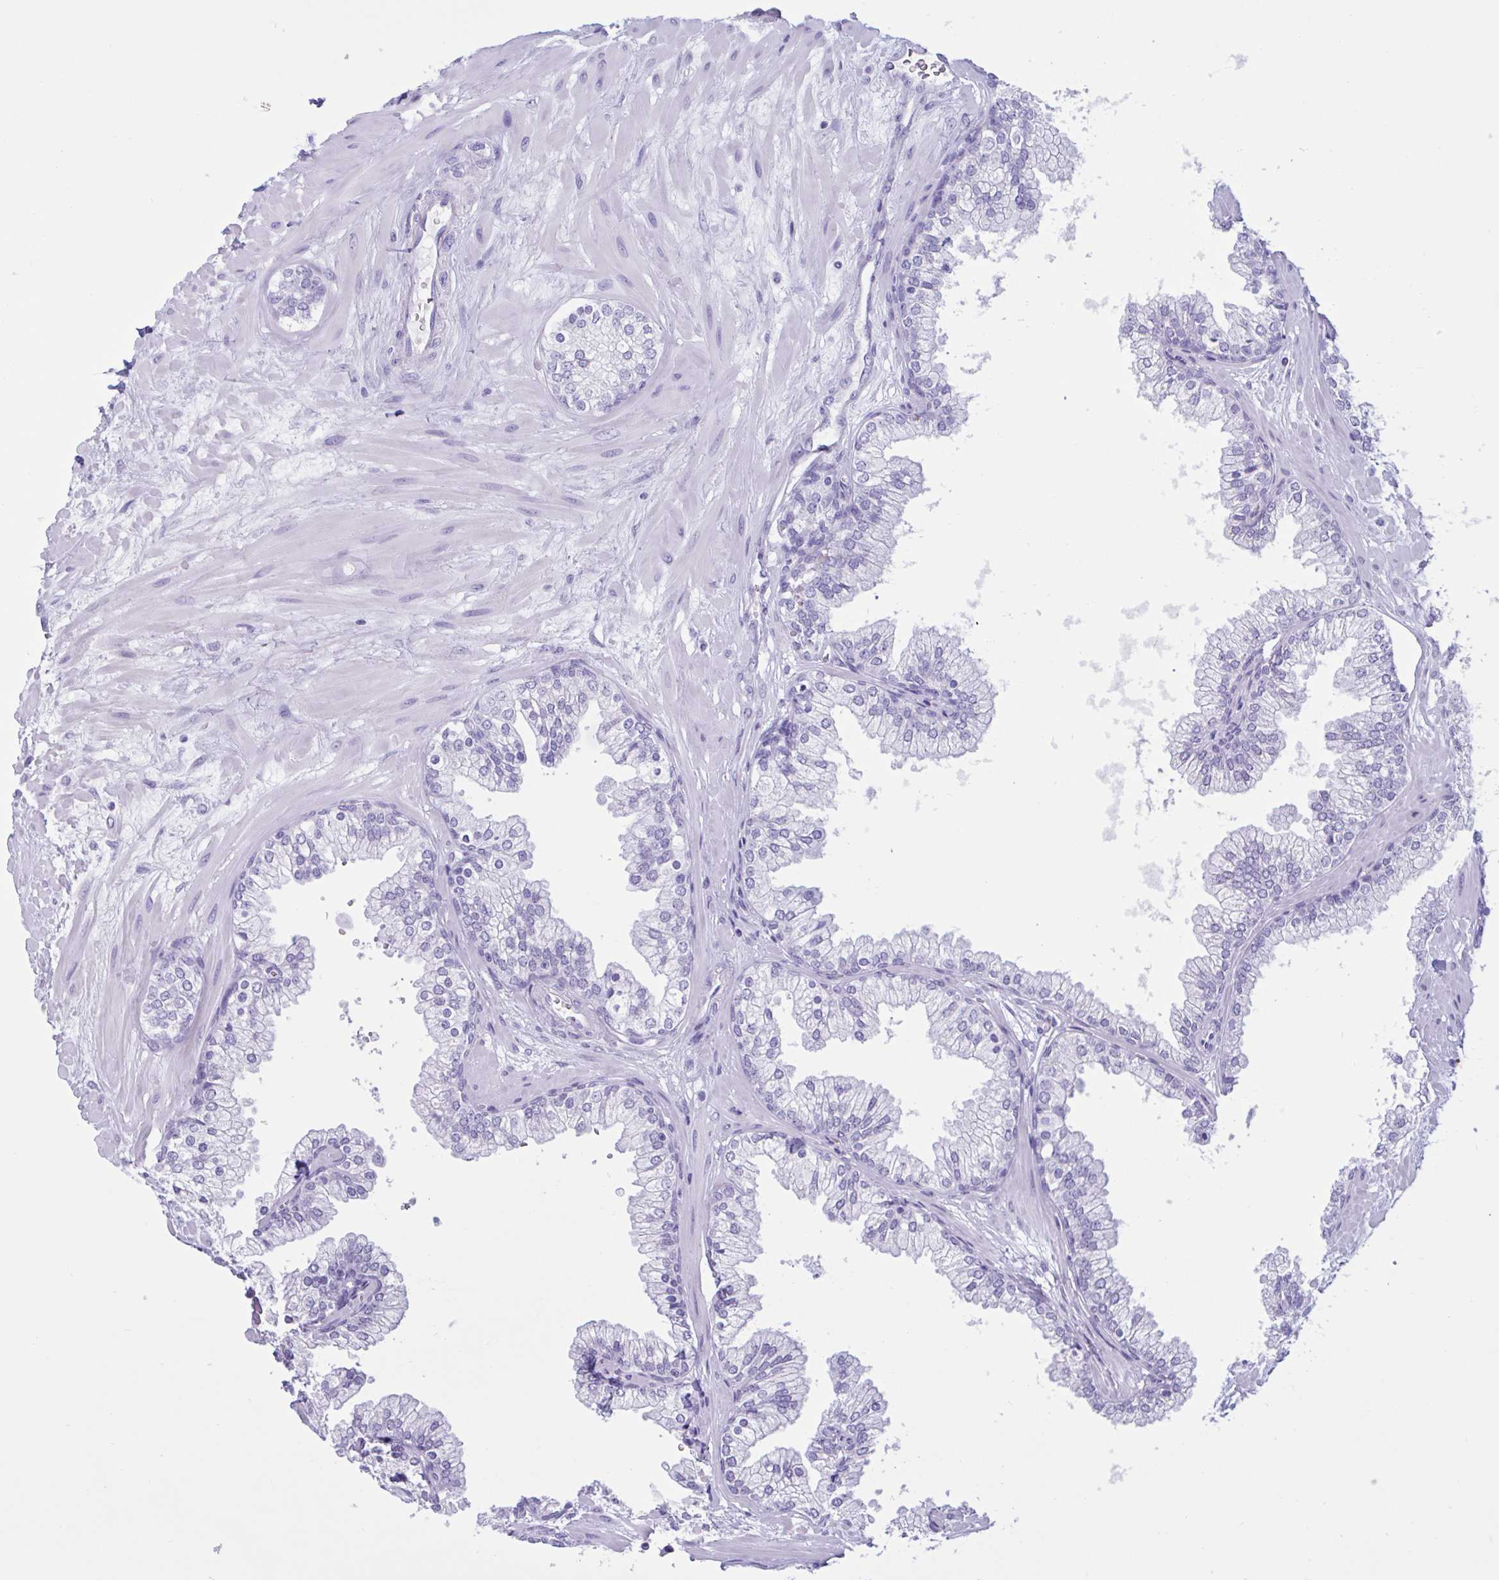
{"staining": {"intensity": "negative", "quantity": "none", "location": "none"}, "tissue": "prostate", "cell_type": "Glandular cells", "image_type": "normal", "snomed": [{"axis": "morphology", "description": "Normal tissue, NOS"}, {"axis": "topography", "description": "Prostate"}, {"axis": "topography", "description": "Peripheral nerve tissue"}], "caption": "Image shows no significant protein staining in glandular cells of benign prostate.", "gene": "MRGPRG", "patient": {"sex": "male", "age": 61}}